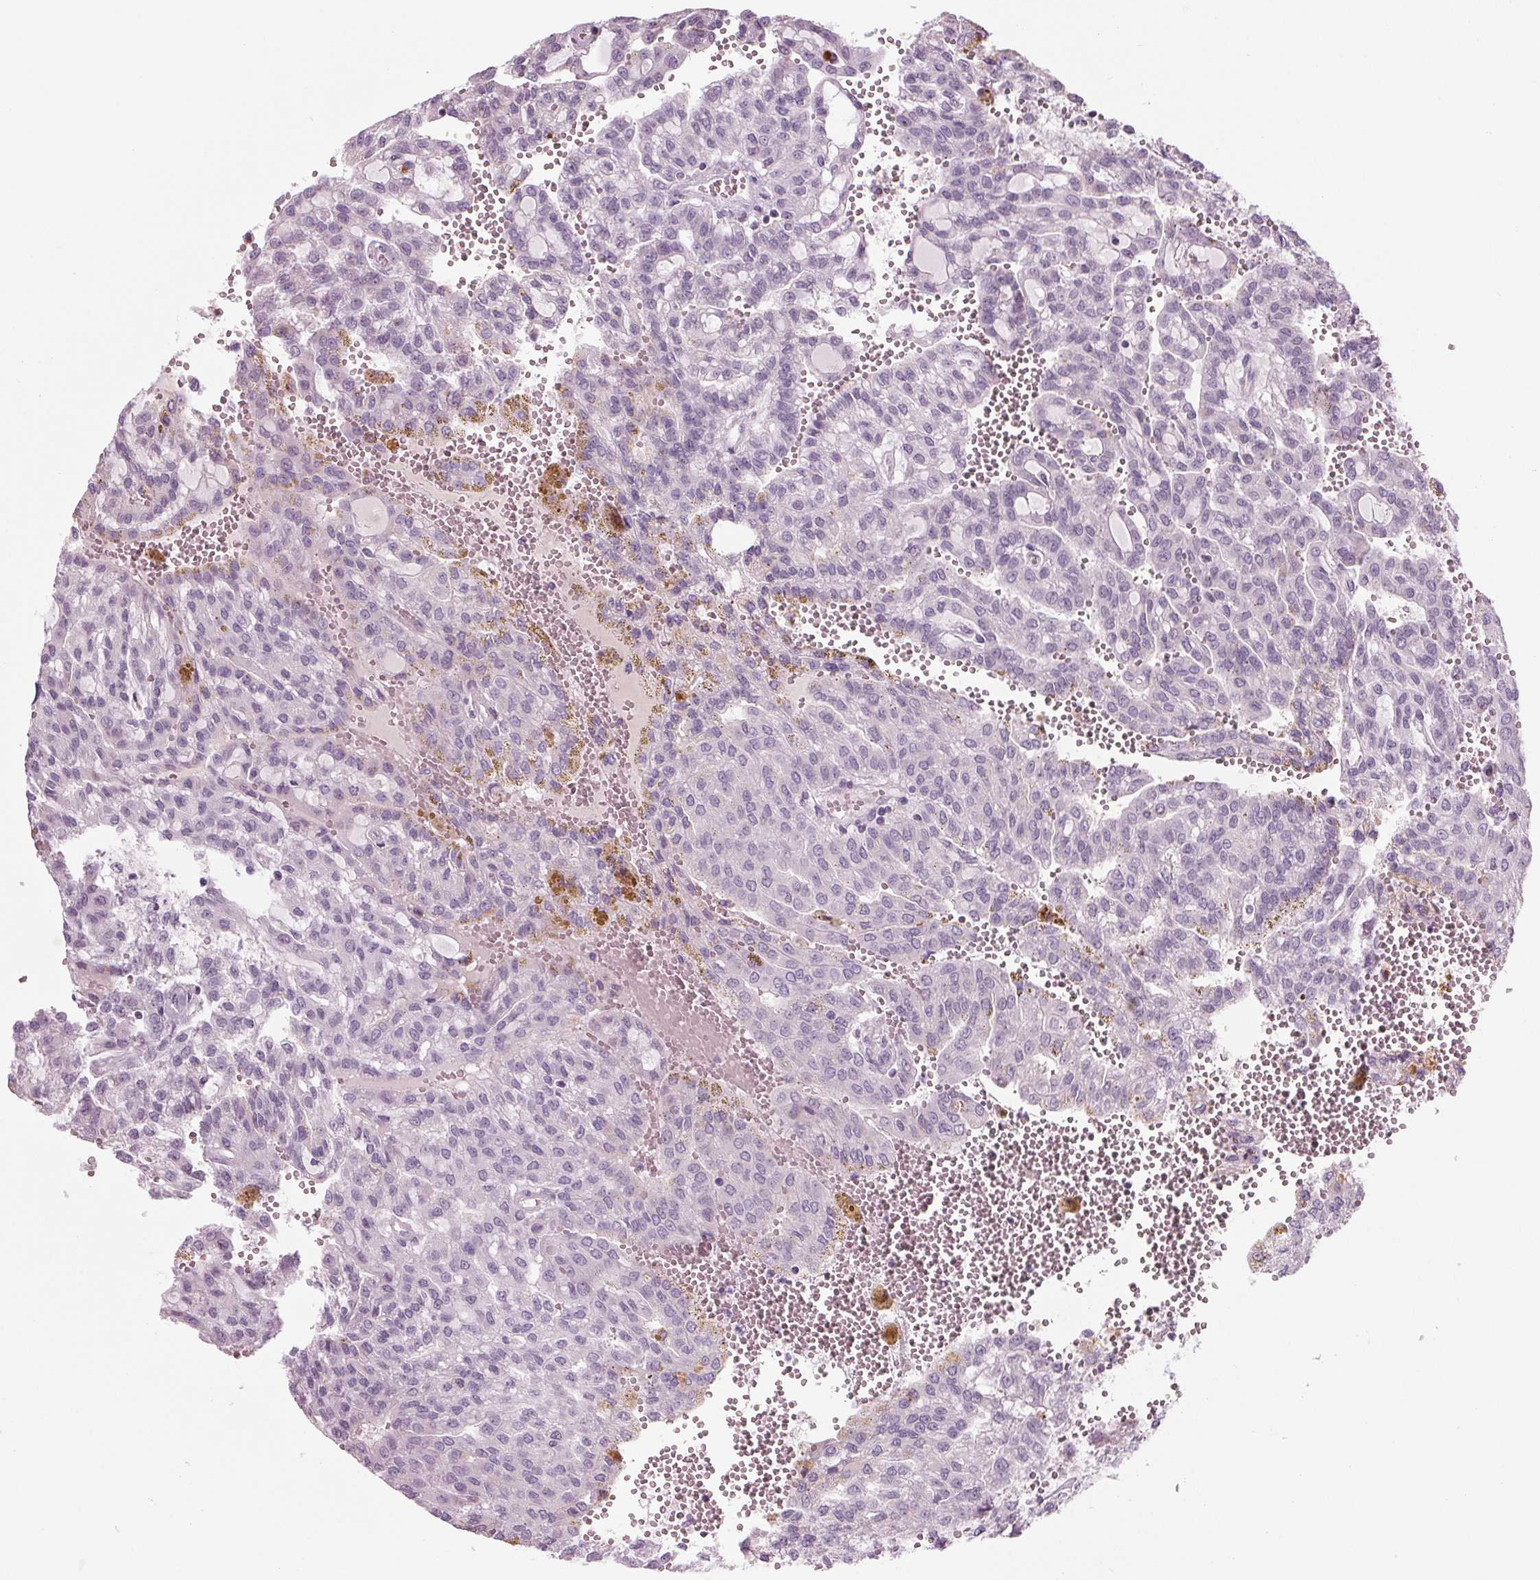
{"staining": {"intensity": "negative", "quantity": "none", "location": "none"}, "tissue": "renal cancer", "cell_type": "Tumor cells", "image_type": "cancer", "snomed": [{"axis": "morphology", "description": "Adenocarcinoma, NOS"}, {"axis": "topography", "description": "Kidney"}], "caption": "Tumor cells show no significant protein expression in renal cancer.", "gene": "CYP3A43", "patient": {"sex": "male", "age": 63}}